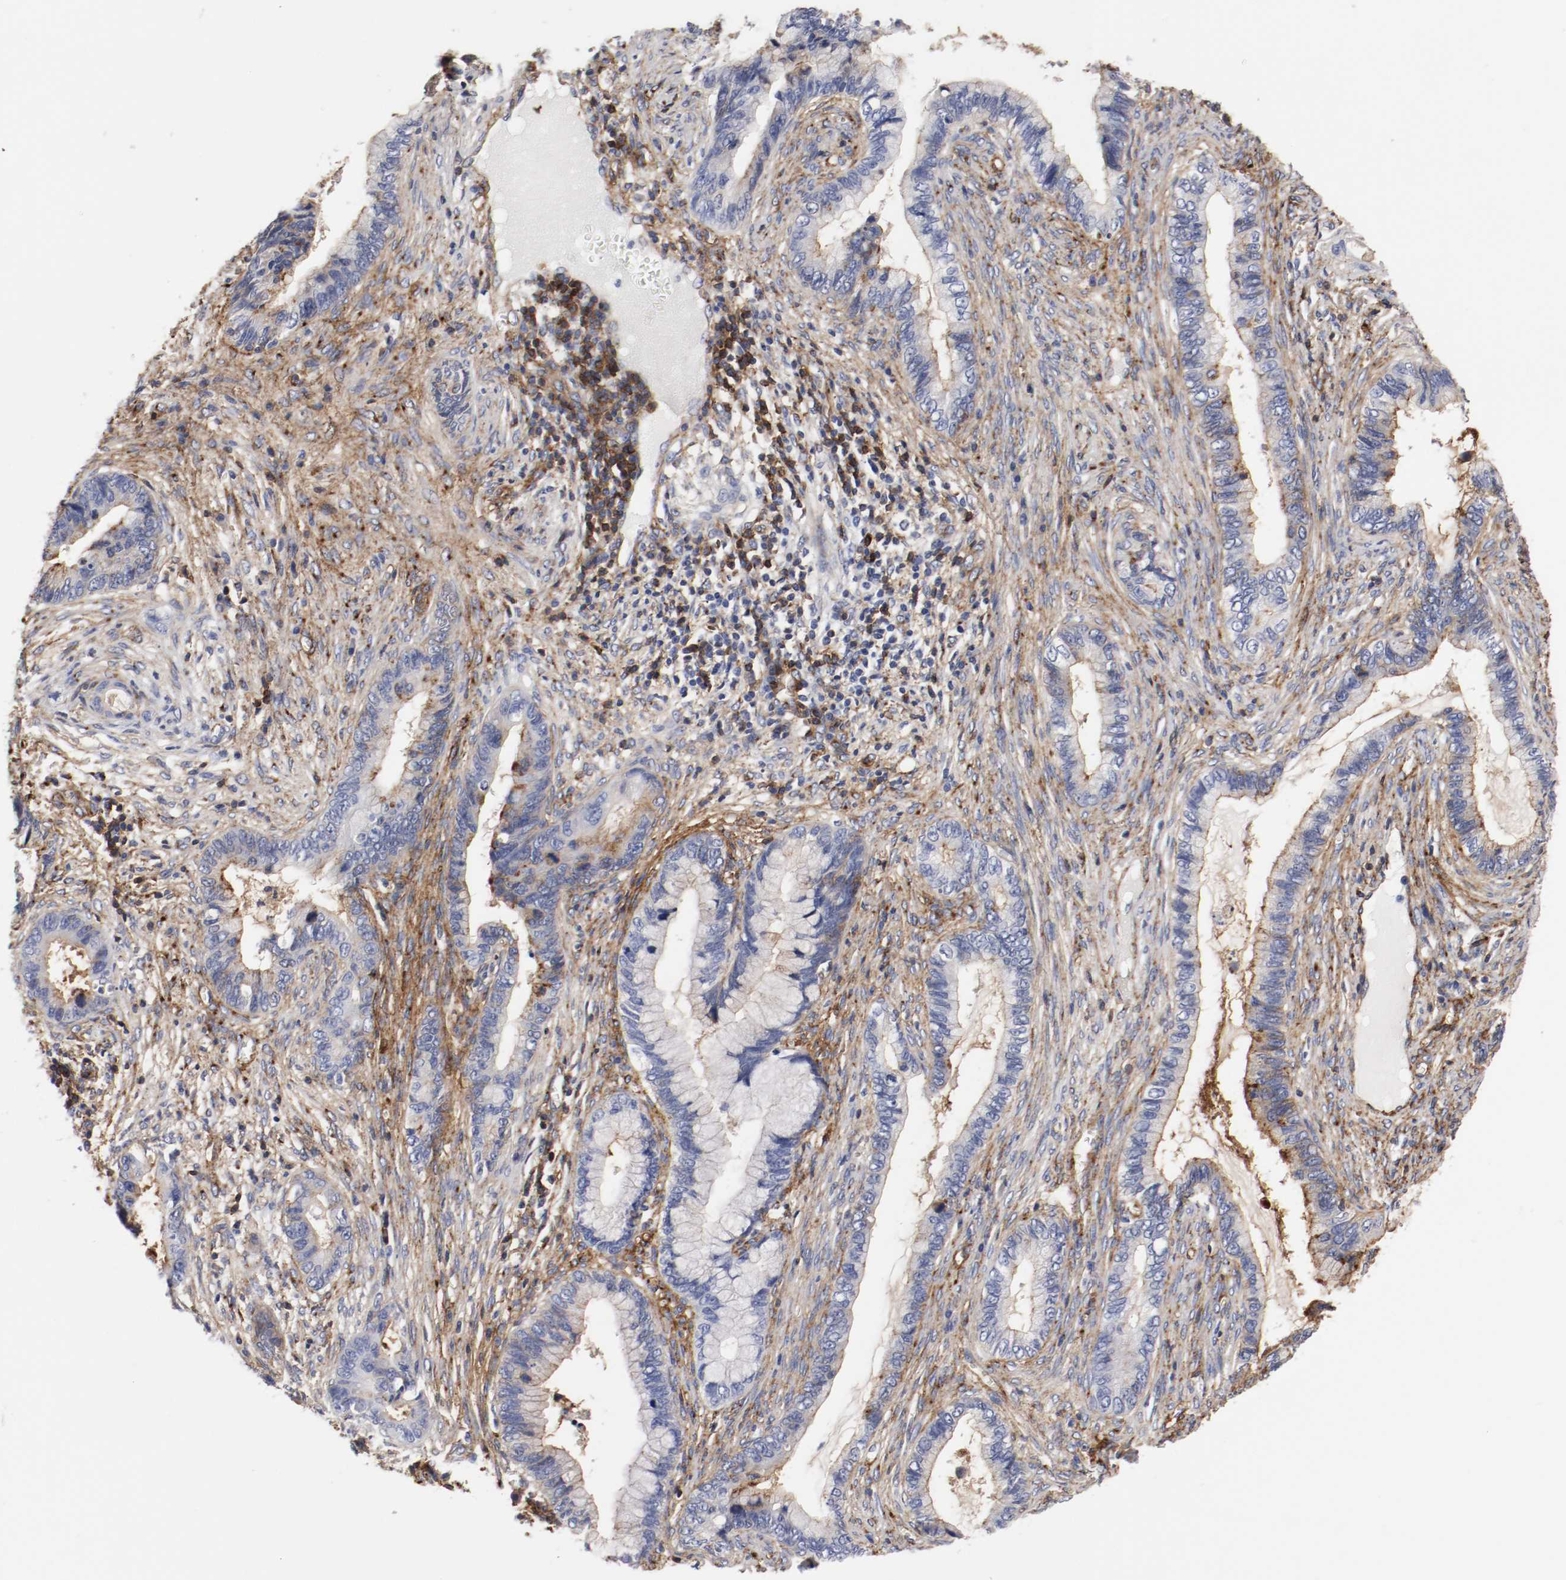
{"staining": {"intensity": "moderate", "quantity": "<25%", "location": "cytoplasmic/membranous"}, "tissue": "cervical cancer", "cell_type": "Tumor cells", "image_type": "cancer", "snomed": [{"axis": "morphology", "description": "Adenocarcinoma, NOS"}, {"axis": "topography", "description": "Cervix"}], "caption": "Protein staining of cervical cancer tissue displays moderate cytoplasmic/membranous staining in about <25% of tumor cells.", "gene": "IFITM1", "patient": {"sex": "female", "age": 44}}